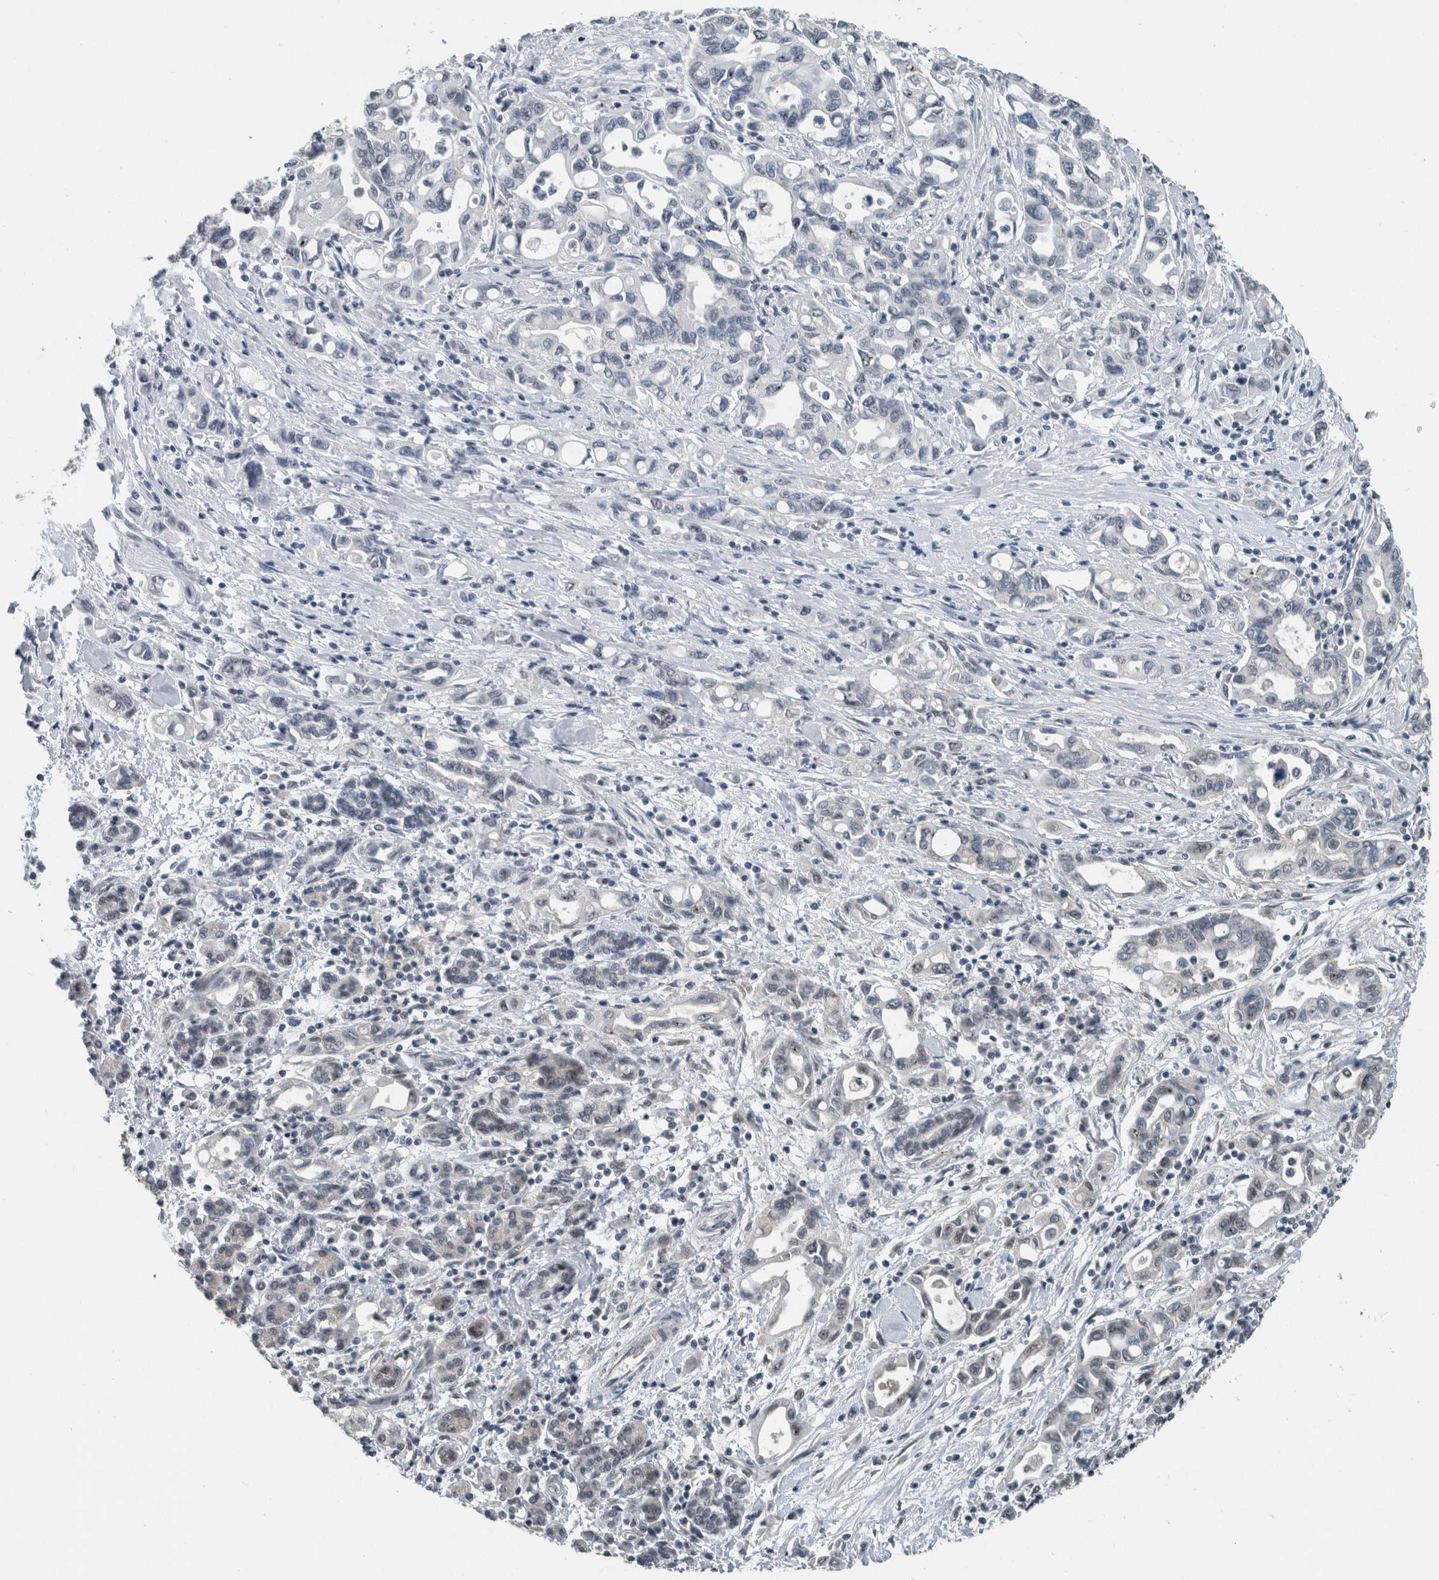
{"staining": {"intensity": "negative", "quantity": "none", "location": "none"}, "tissue": "pancreatic cancer", "cell_type": "Tumor cells", "image_type": "cancer", "snomed": [{"axis": "morphology", "description": "Adenocarcinoma, NOS"}, {"axis": "topography", "description": "Pancreas"}], "caption": "Immunohistochemical staining of adenocarcinoma (pancreatic) displays no significant staining in tumor cells. (Stains: DAB immunohistochemistry (IHC) with hematoxylin counter stain, Microscopy: brightfield microscopy at high magnification).", "gene": "MYO1E", "patient": {"sex": "female", "age": 57}}